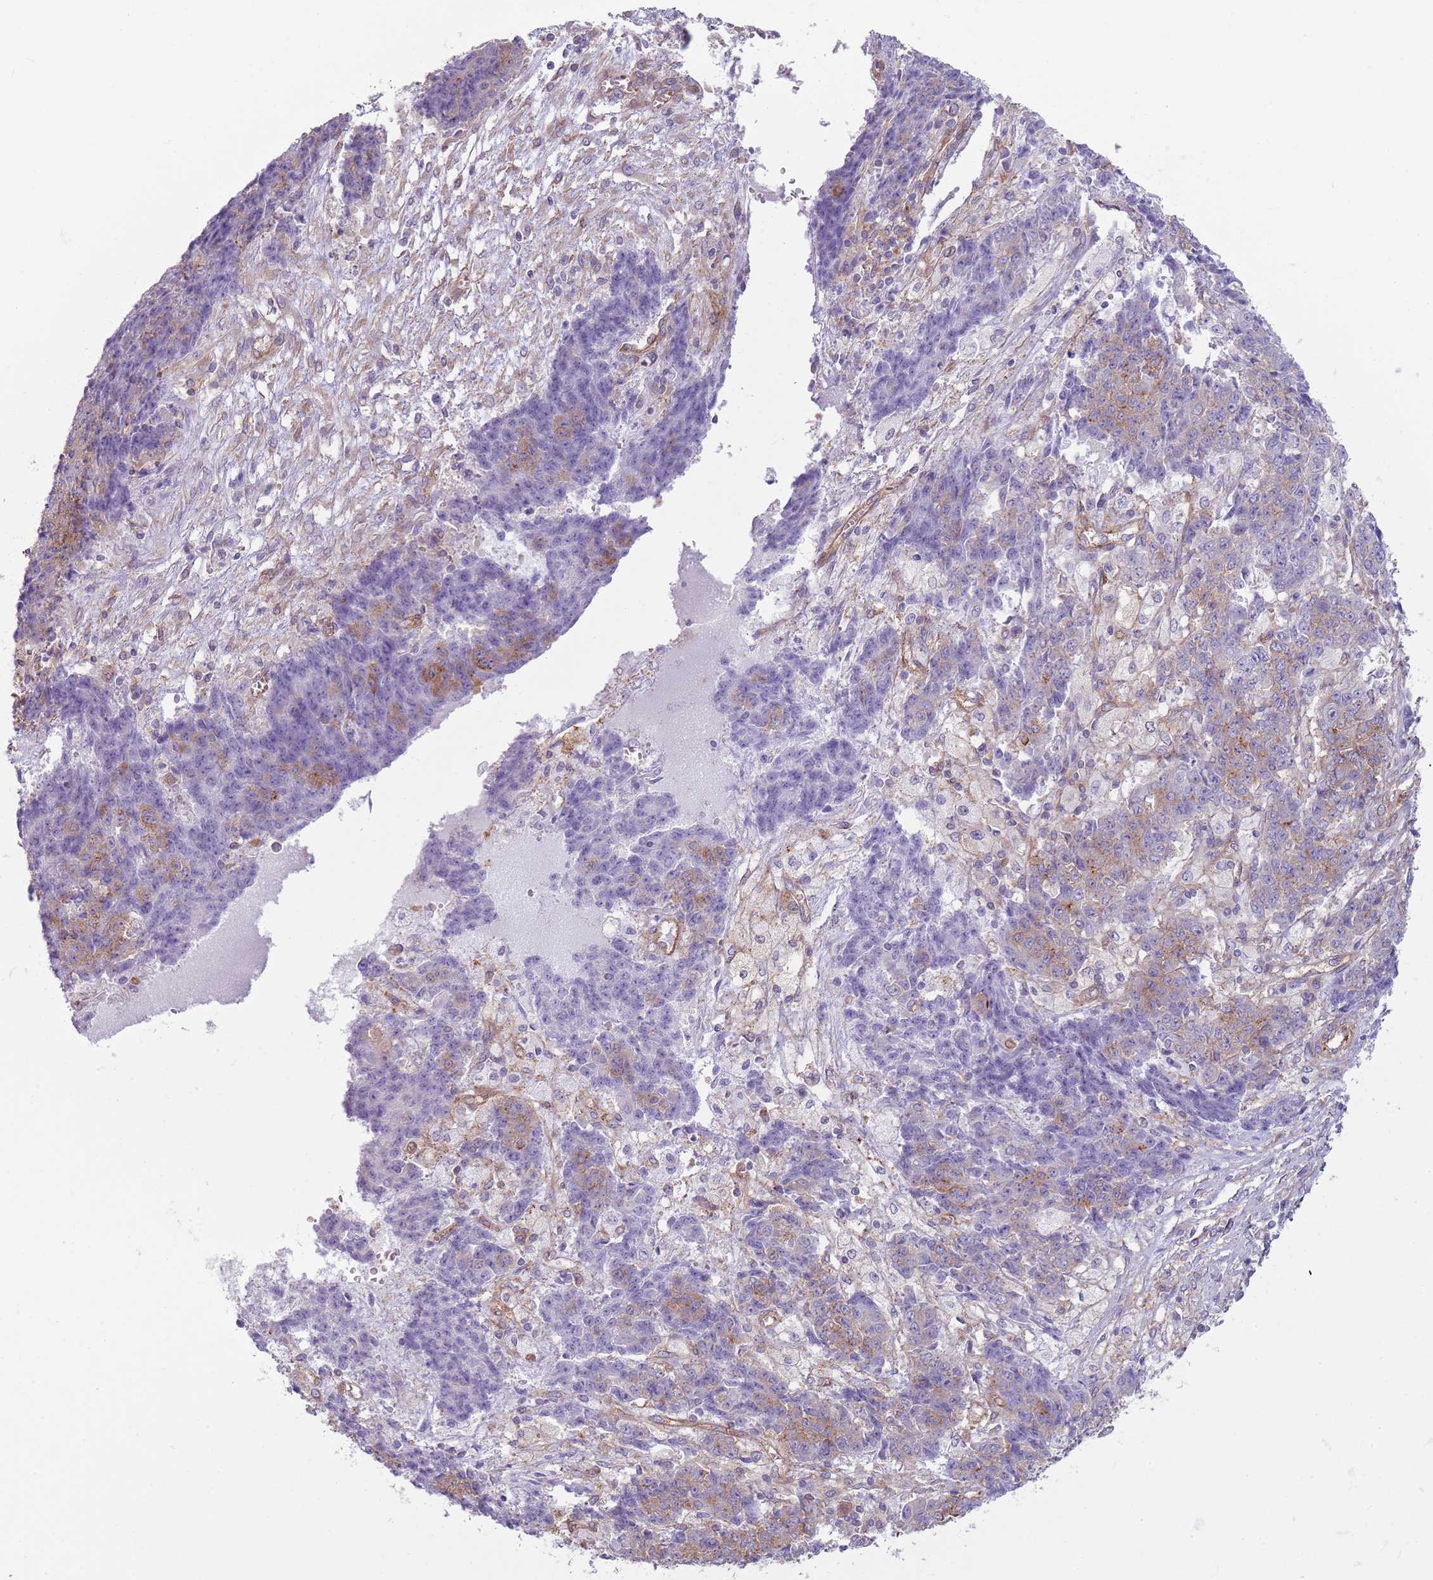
{"staining": {"intensity": "moderate", "quantity": "<25%", "location": "cytoplasmic/membranous"}, "tissue": "ovarian cancer", "cell_type": "Tumor cells", "image_type": "cancer", "snomed": [{"axis": "morphology", "description": "Carcinoma, endometroid"}, {"axis": "topography", "description": "Ovary"}], "caption": "Immunohistochemistry photomicrograph of ovarian endometroid carcinoma stained for a protein (brown), which reveals low levels of moderate cytoplasmic/membranous positivity in approximately <25% of tumor cells.", "gene": "SNX1", "patient": {"sex": "female", "age": 42}}